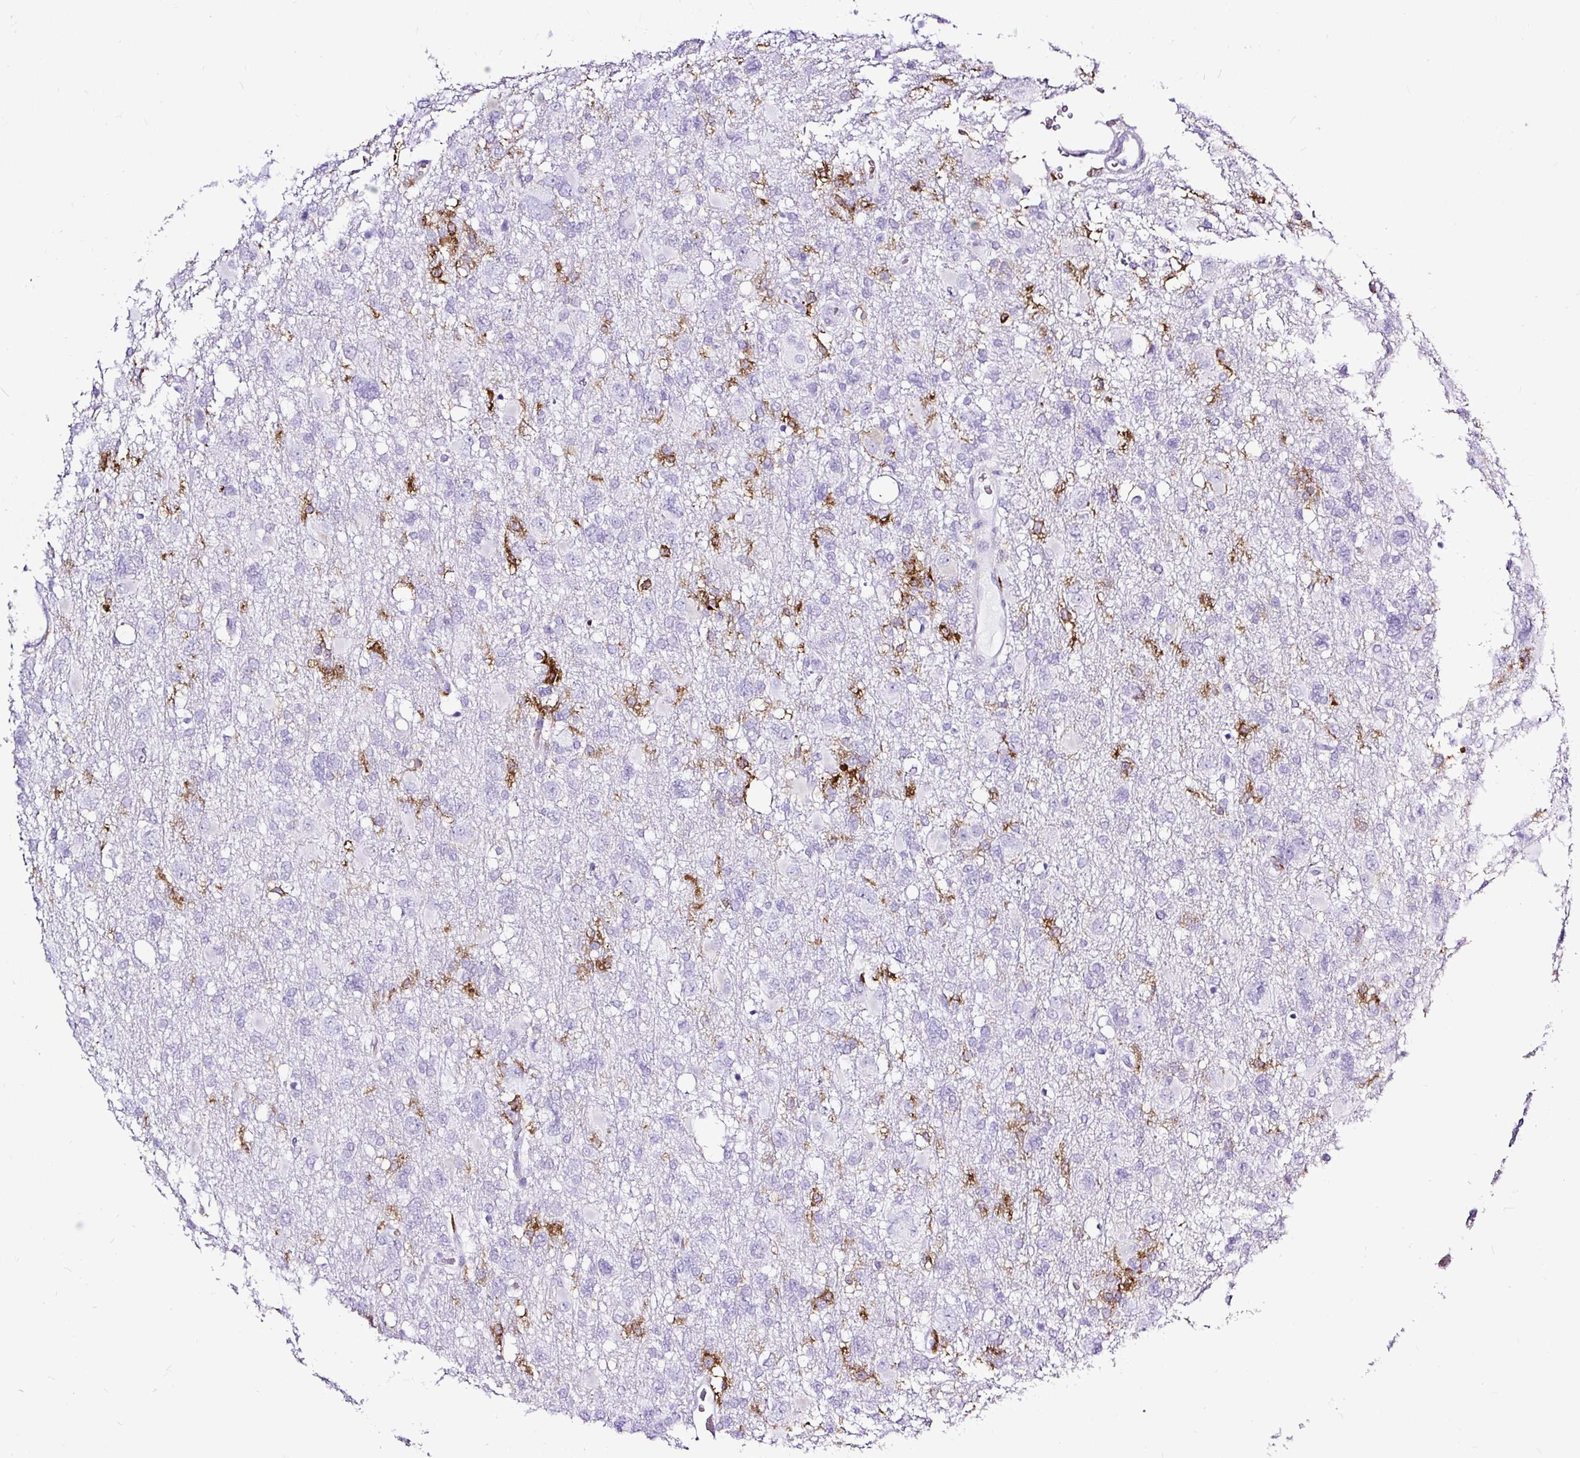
{"staining": {"intensity": "negative", "quantity": "none", "location": "none"}, "tissue": "glioma", "cell_type": "Tumor cells", "image_type": "cancer", "snomed": [{"axis": "morphology", "description": "Glioma, malignant, High grade"}, {"axis": "topography", "description": "Brain"}], "caption": "High power microscopy histopathology image of an immunohistochemistry photomicrograph of high-grade glioma (malignant), revealing no significant expression in tumor cells.", "gene": "HLA-DRA", "patient": {"sex": "male", "age": 61}}